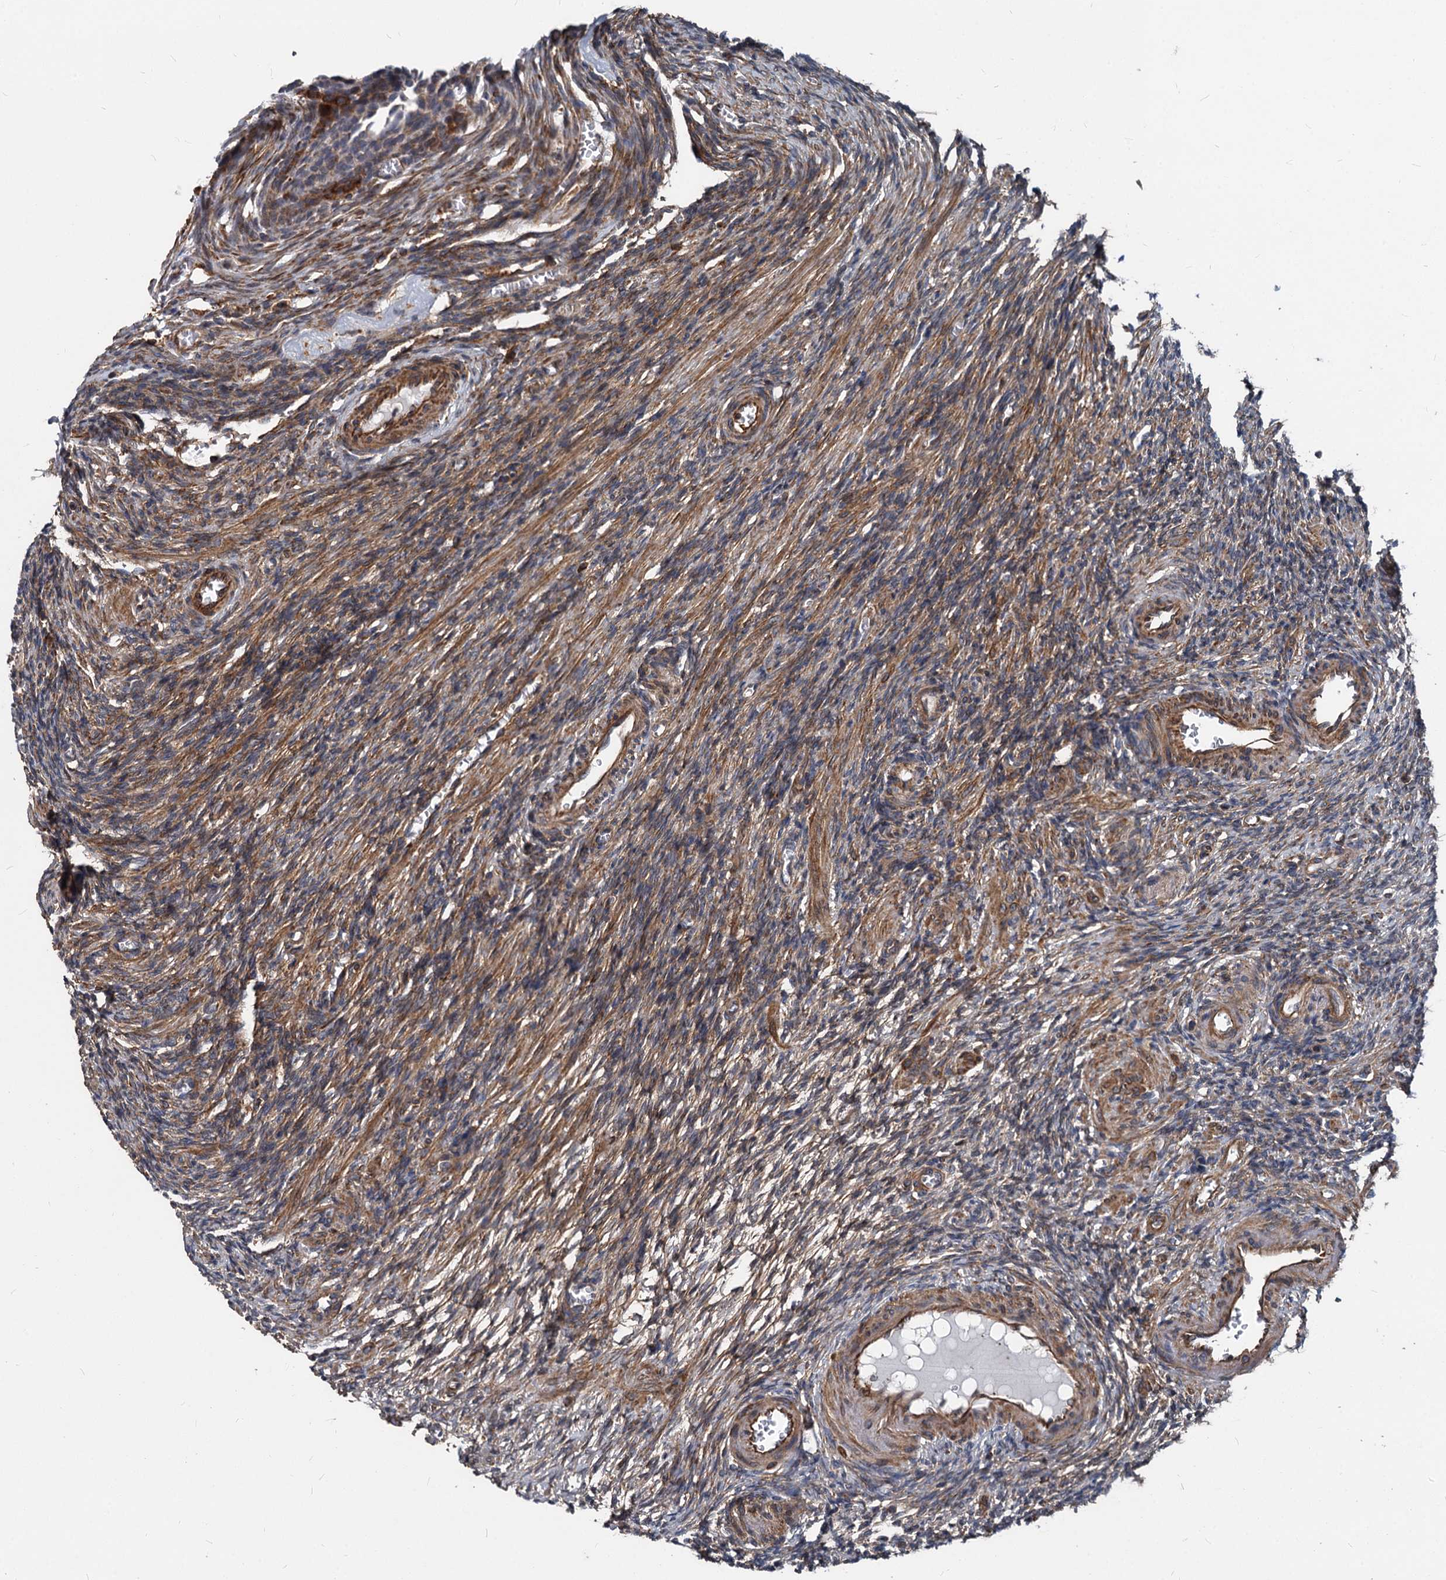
{"staining": {"intensity": "moderate", "quantity": ">75%", "location": "cytoplasmic/membranous"}, "tissue": "ovary", "cell_type": "Ovarian stroma cells", "image_type": "normal", "snomed": [{"axis": "morphology", "description": "Normal tissue, NOS"}, {"axis": "topography", "description": "Ovary"}], "caption": "A medium amount of moderate cytoplasmic/membranous staining is appreciated in about >75% of ovarian stroma cells in normal ovary.", "gene": "STIM1", "patient": {"sex": "female", "age": 27}}